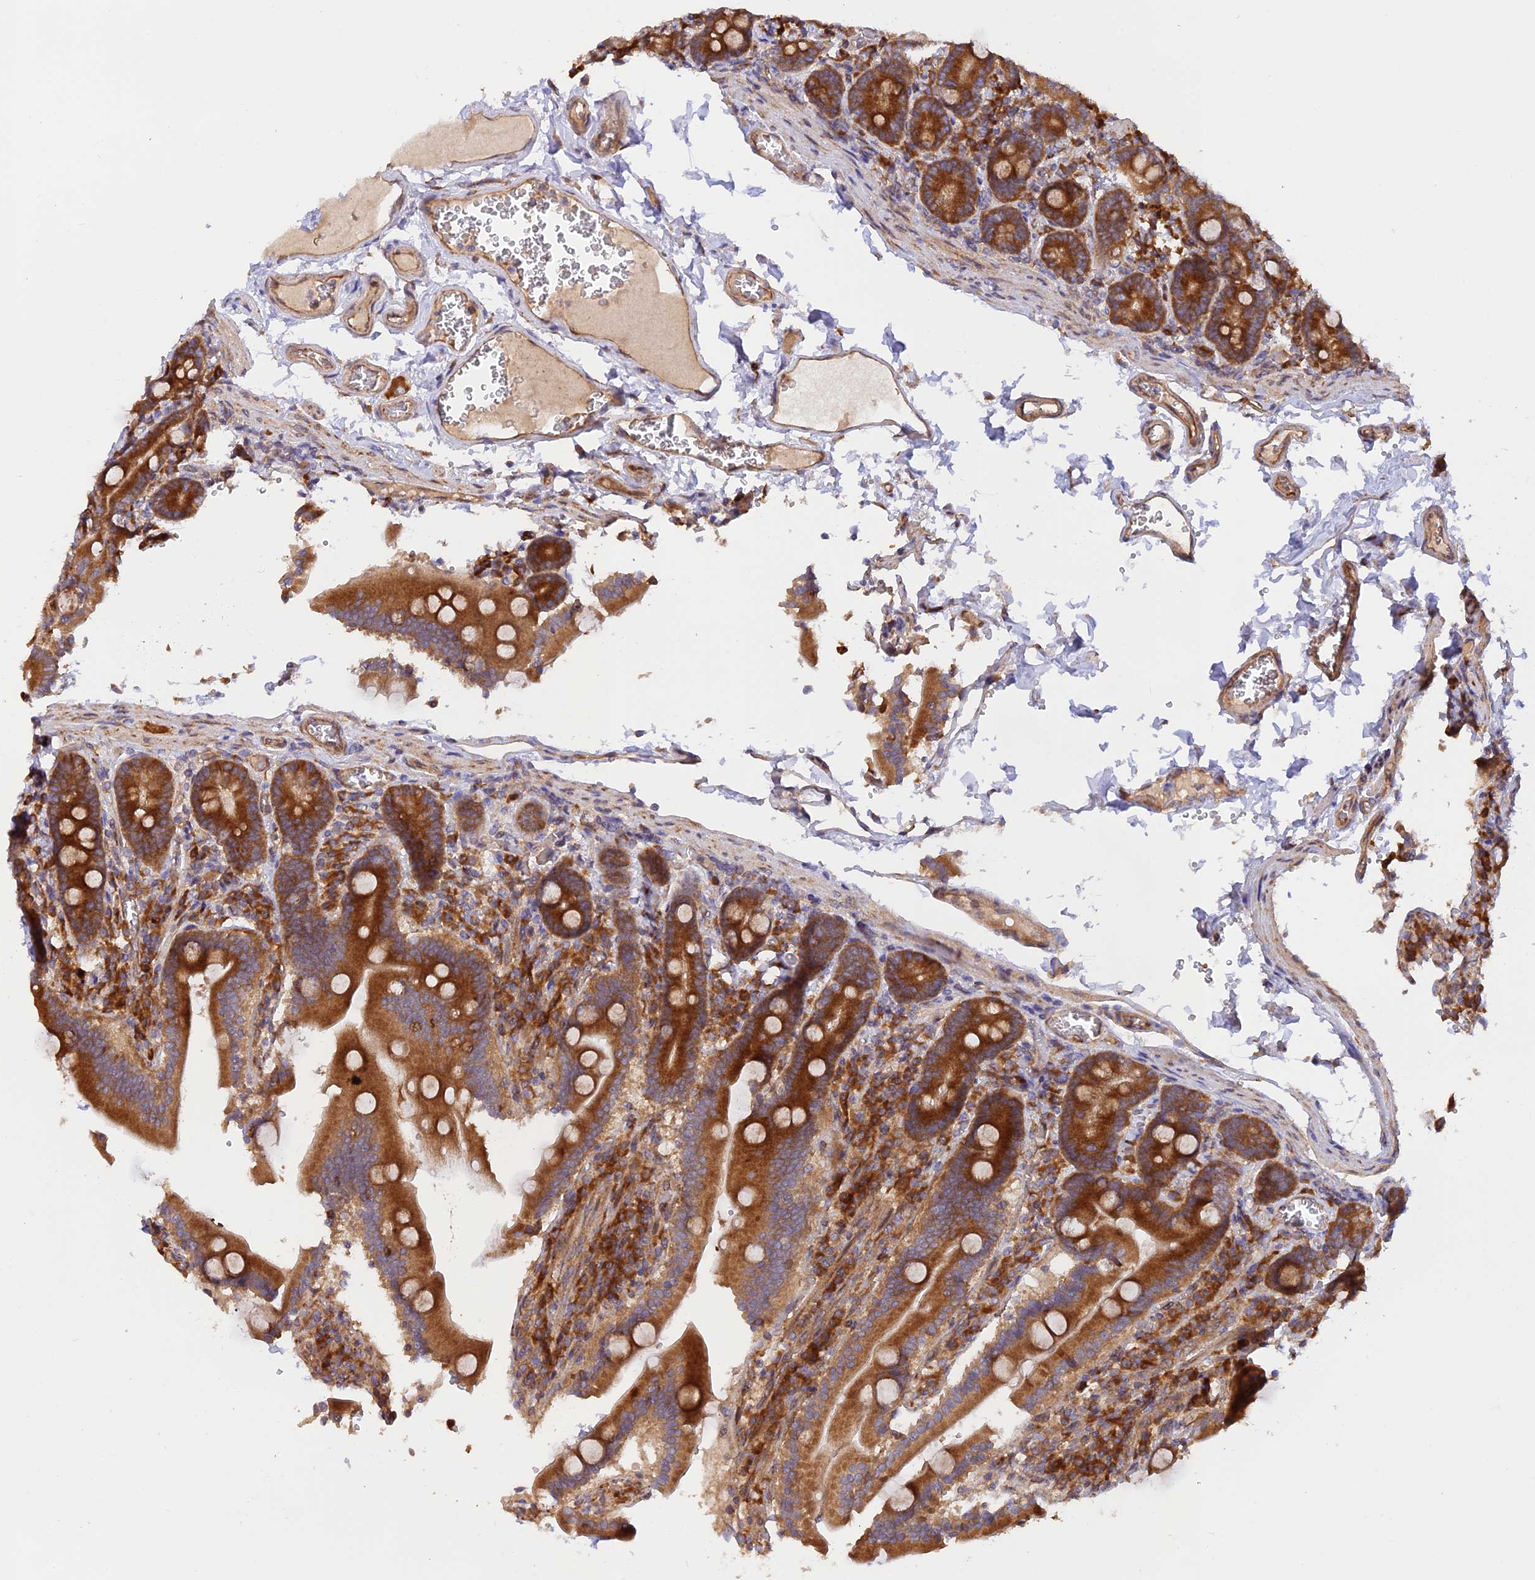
{"staining": {"intensity": "strong", "quantity": ">75%", "location": "cytoplasmic/membranous"}, "tissue": "duodenum", "cell_type": "Glandular cells", "image_type": "normal", "snomed": [{"axis": "morphology", "description": "Normal tissue, NOS"}, {"axis": "topography", "description": "Duodenum"}], "caption": "Human duodenum stained with a brown dye displays strong cytoplasmic/membranous positive expression in about >75% of glandular cells.", "gene": "RPL5", "patient": {"sex": "female", "age": 62}}